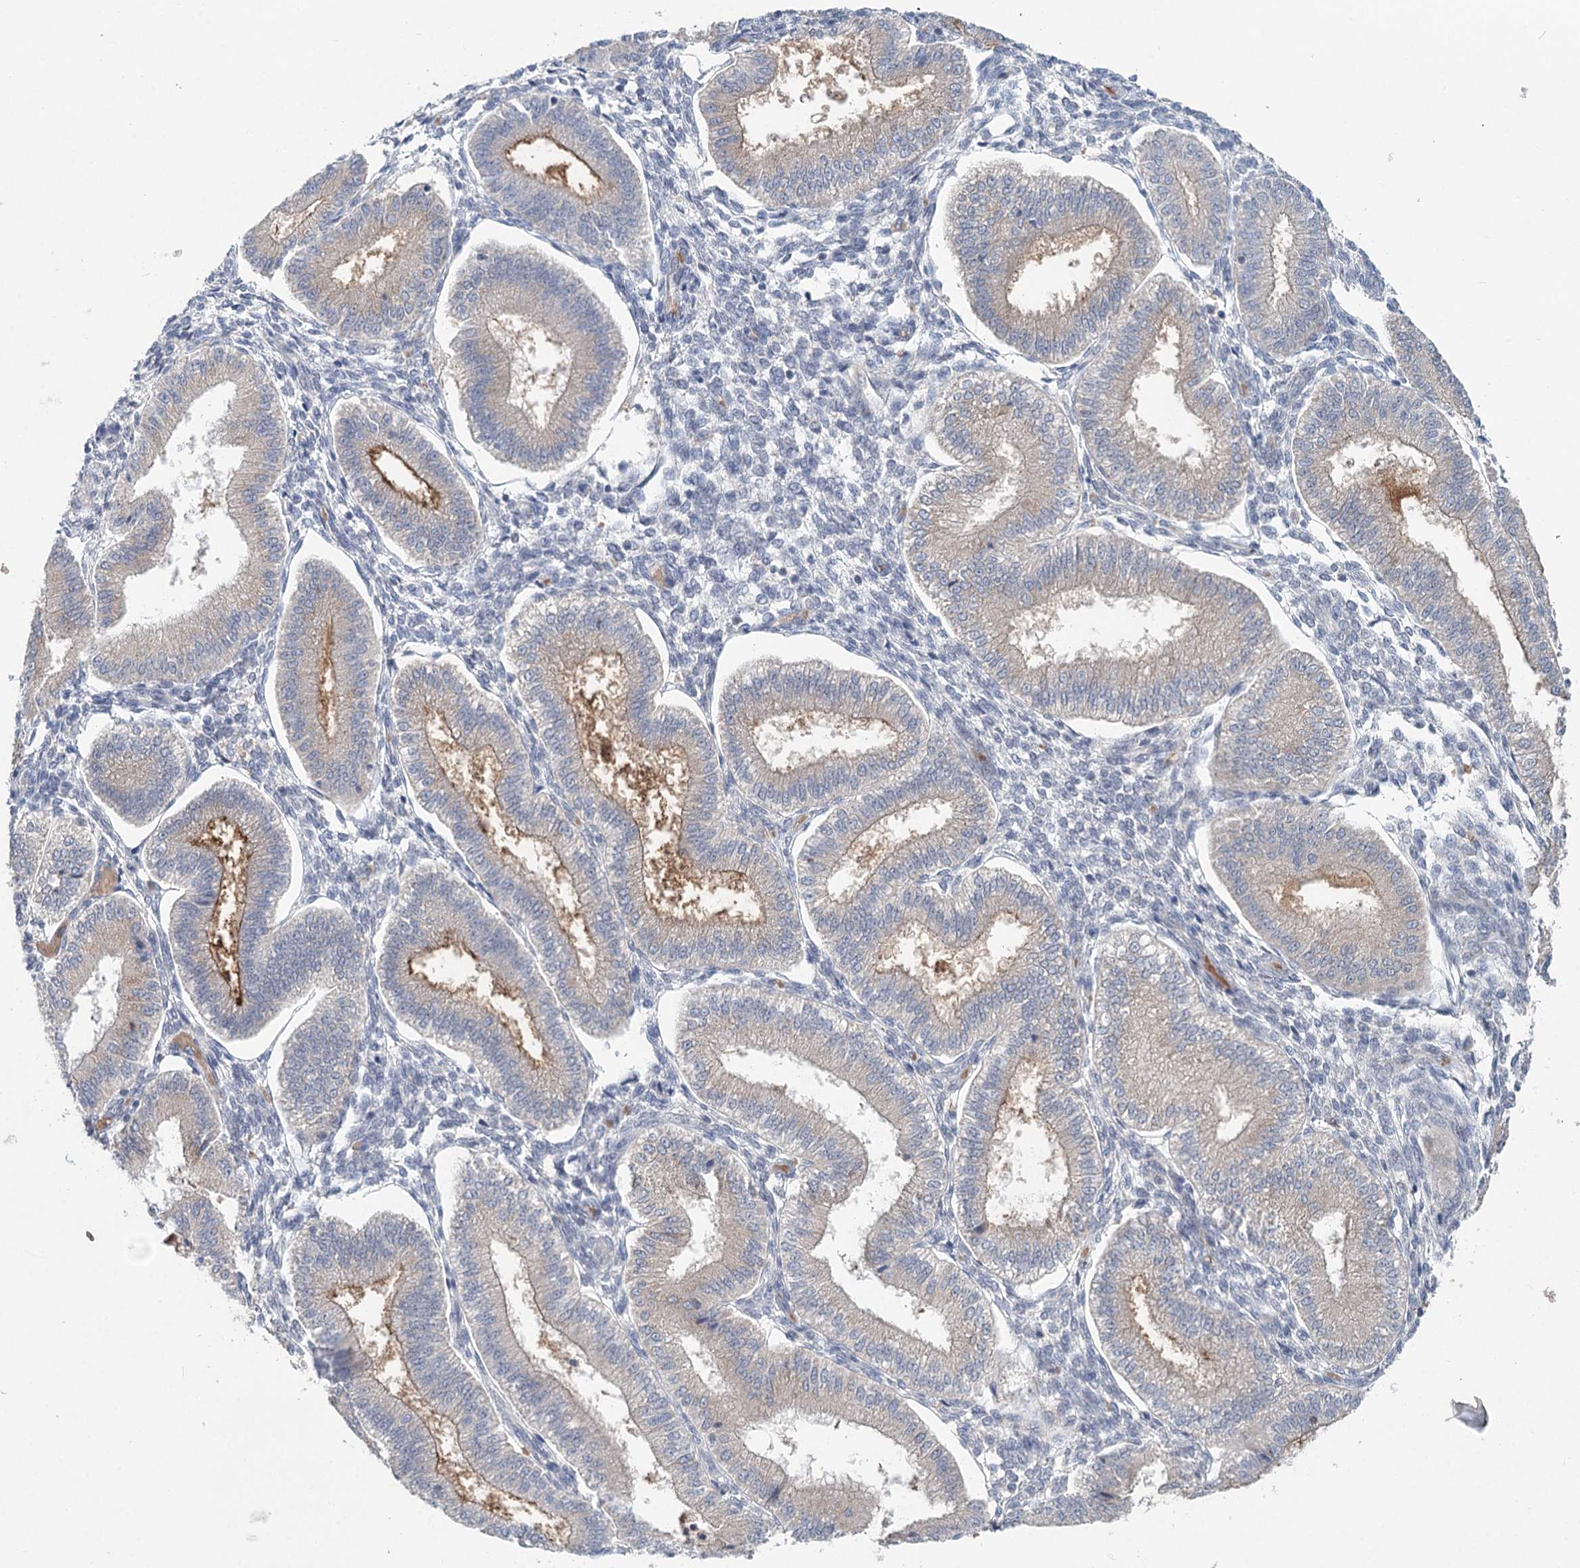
{"staining": {"intensity": "negative", "quantity": "none", "location": "none"}, "tissue": "endometrium", "cell_type": "Cells in endometrial stroma", "image_type": "normal", "snomed": [{"axis": "morphology", "description": "Normal tissue, NOS"}, {"axis": "topography", "description": "Endometrium"}], "caption": "Immunohistochemistry (IHC) micrograph of normal human endometrium stained for a protein (brown), which exhibits no positivity in cells in endometrial stroma.", "gene": "FBXO7", "patient": {"sex": "female", "age": 39}}